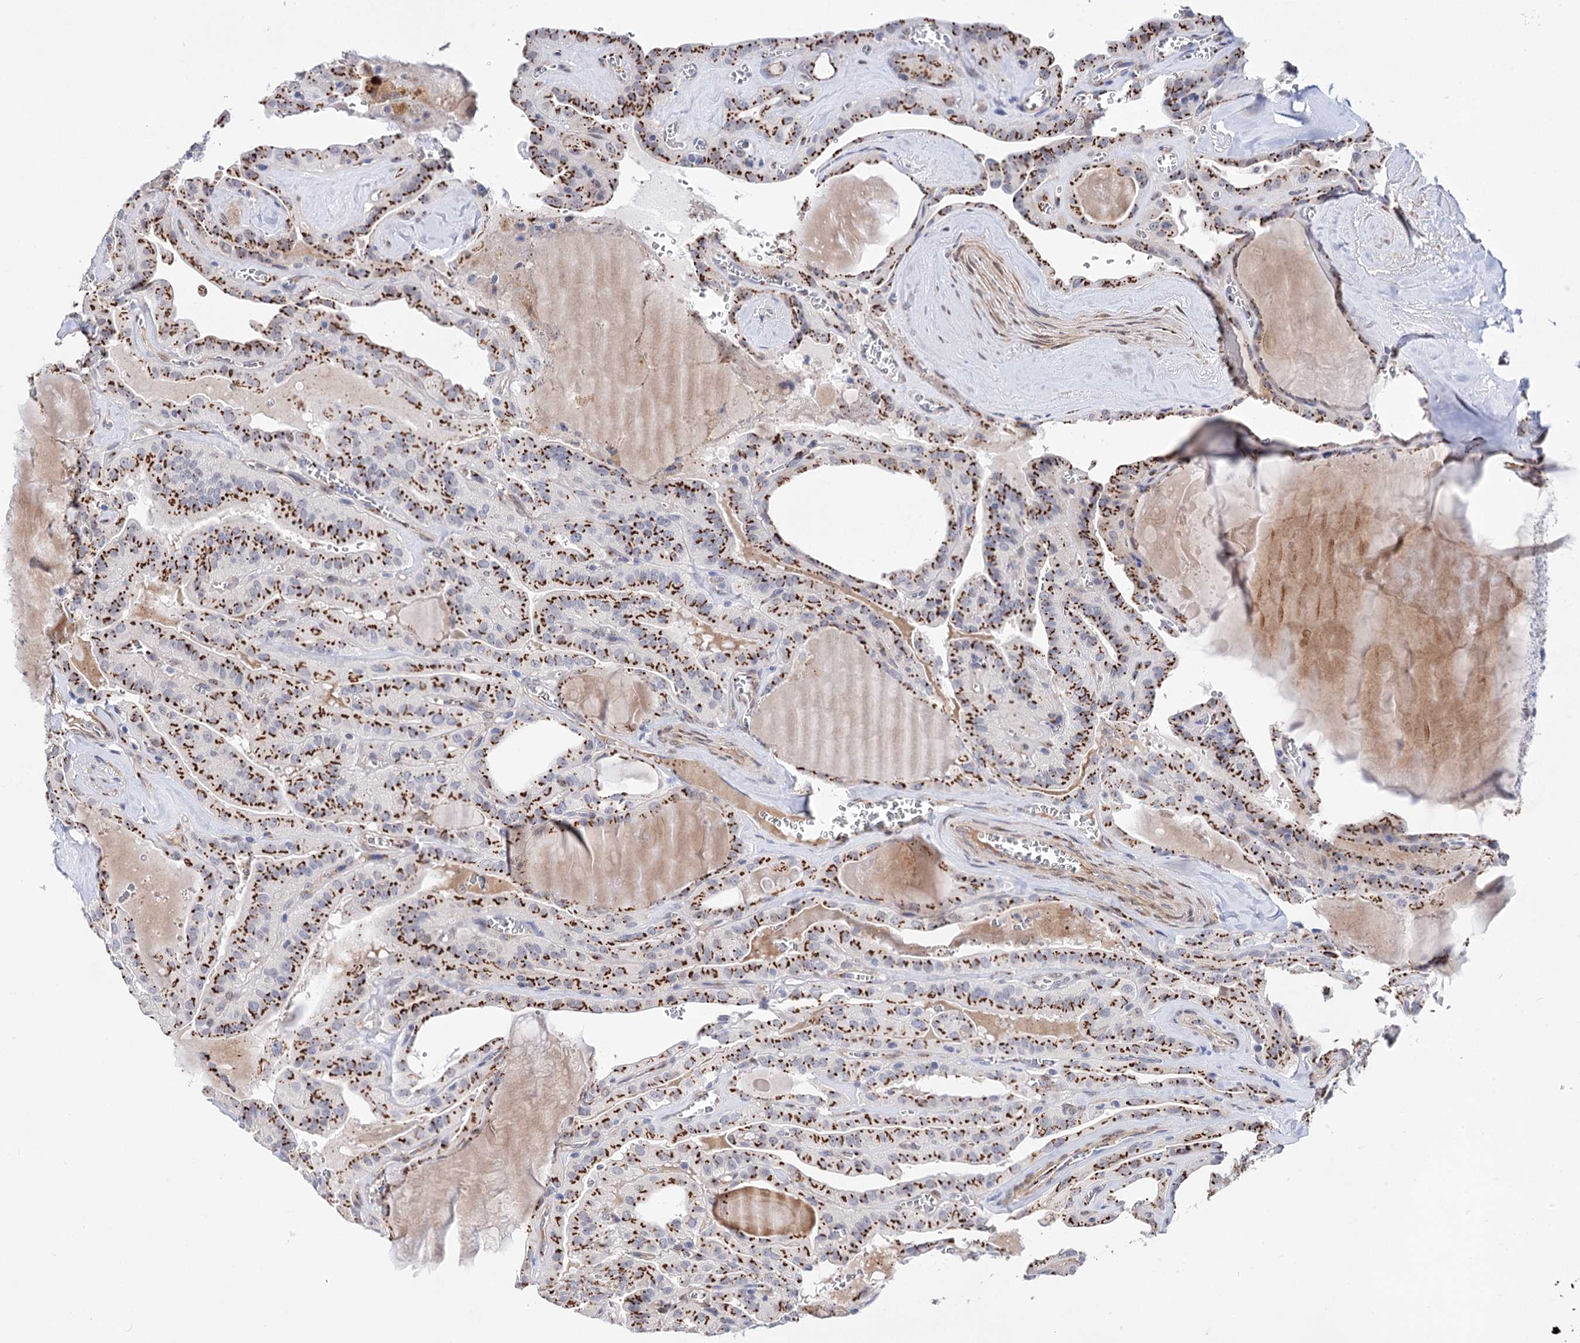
{"staining": {"intensity": "strong", "quantity": ">75%", "location": "cytoplasmic/membranous"}, "tissue": "thyroid cancer", "cell_type": "Tumor cells", "image_type": "cancer", "snomed": [{"axis": "morphology", "description": "Papillary adenocarcinoma, NOS"}, {"axis": "topography", "description": "Thyroid gland"}], "caption": "A brown stain highlights strong cytoplasmic/membranous positivity of a protein in human thyroid cancer tumor cells.", "gene": "C11orf96", "patient": {"sex": "male", "age": 52}}